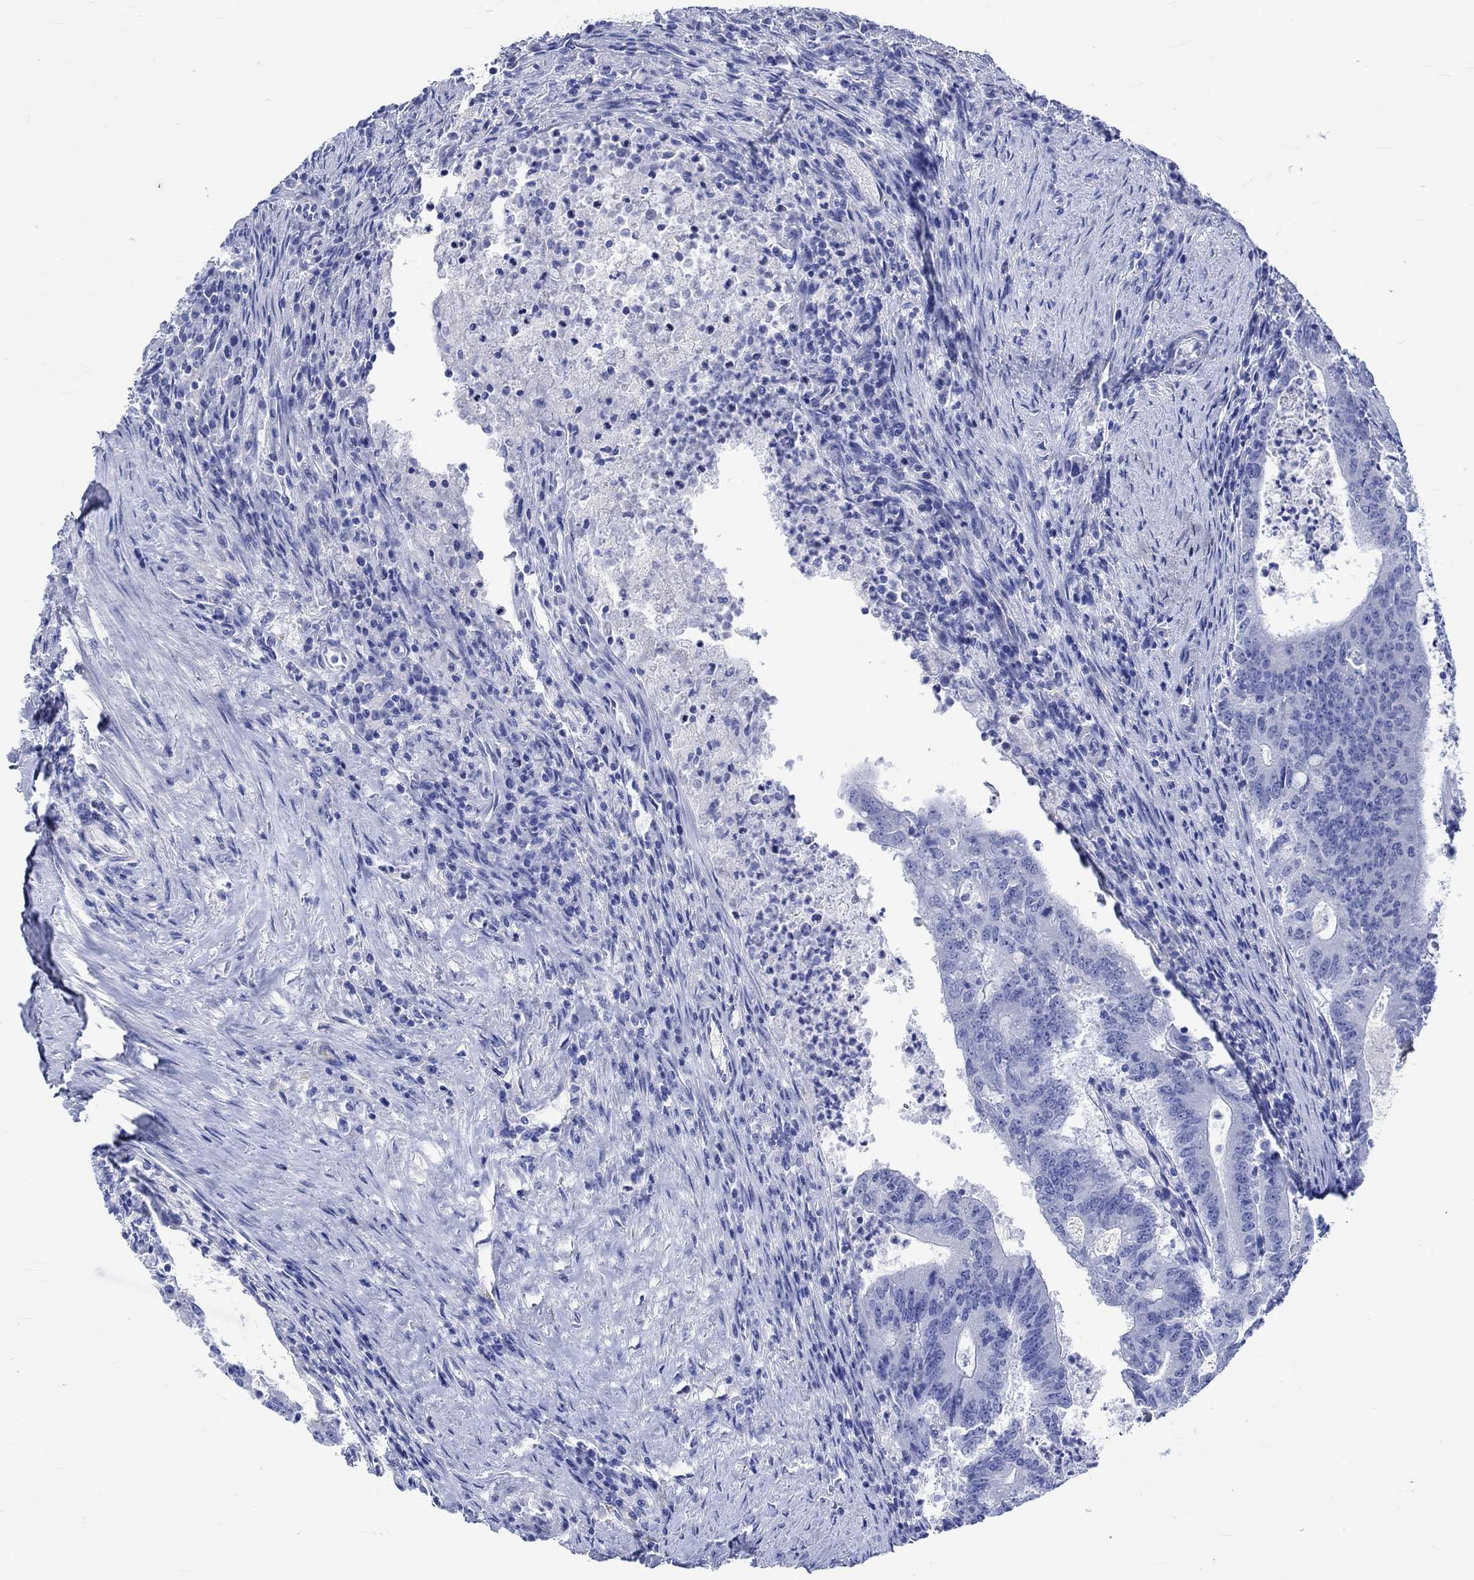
{"staining": {"intensity": "negative", "quantity": "none", "location": "none"}, "tissue": "colorectal cancer", "cell_type": "Tumor cells", "image_type": "cancer", "snomed": [{"axis": "morphology", "description": "Adenocarcinoma, NOS"}, {"axis": "topography", "description": "Colon"}], "caption": "Tumor cells show no significant protein expression in colorectal cancer. (DAB immunohistochemistry (IHC) visualized using brightfield microscopy, high magnification).", "gene": "KLHL33", "patient": {"sex": "female", "age": 70}}